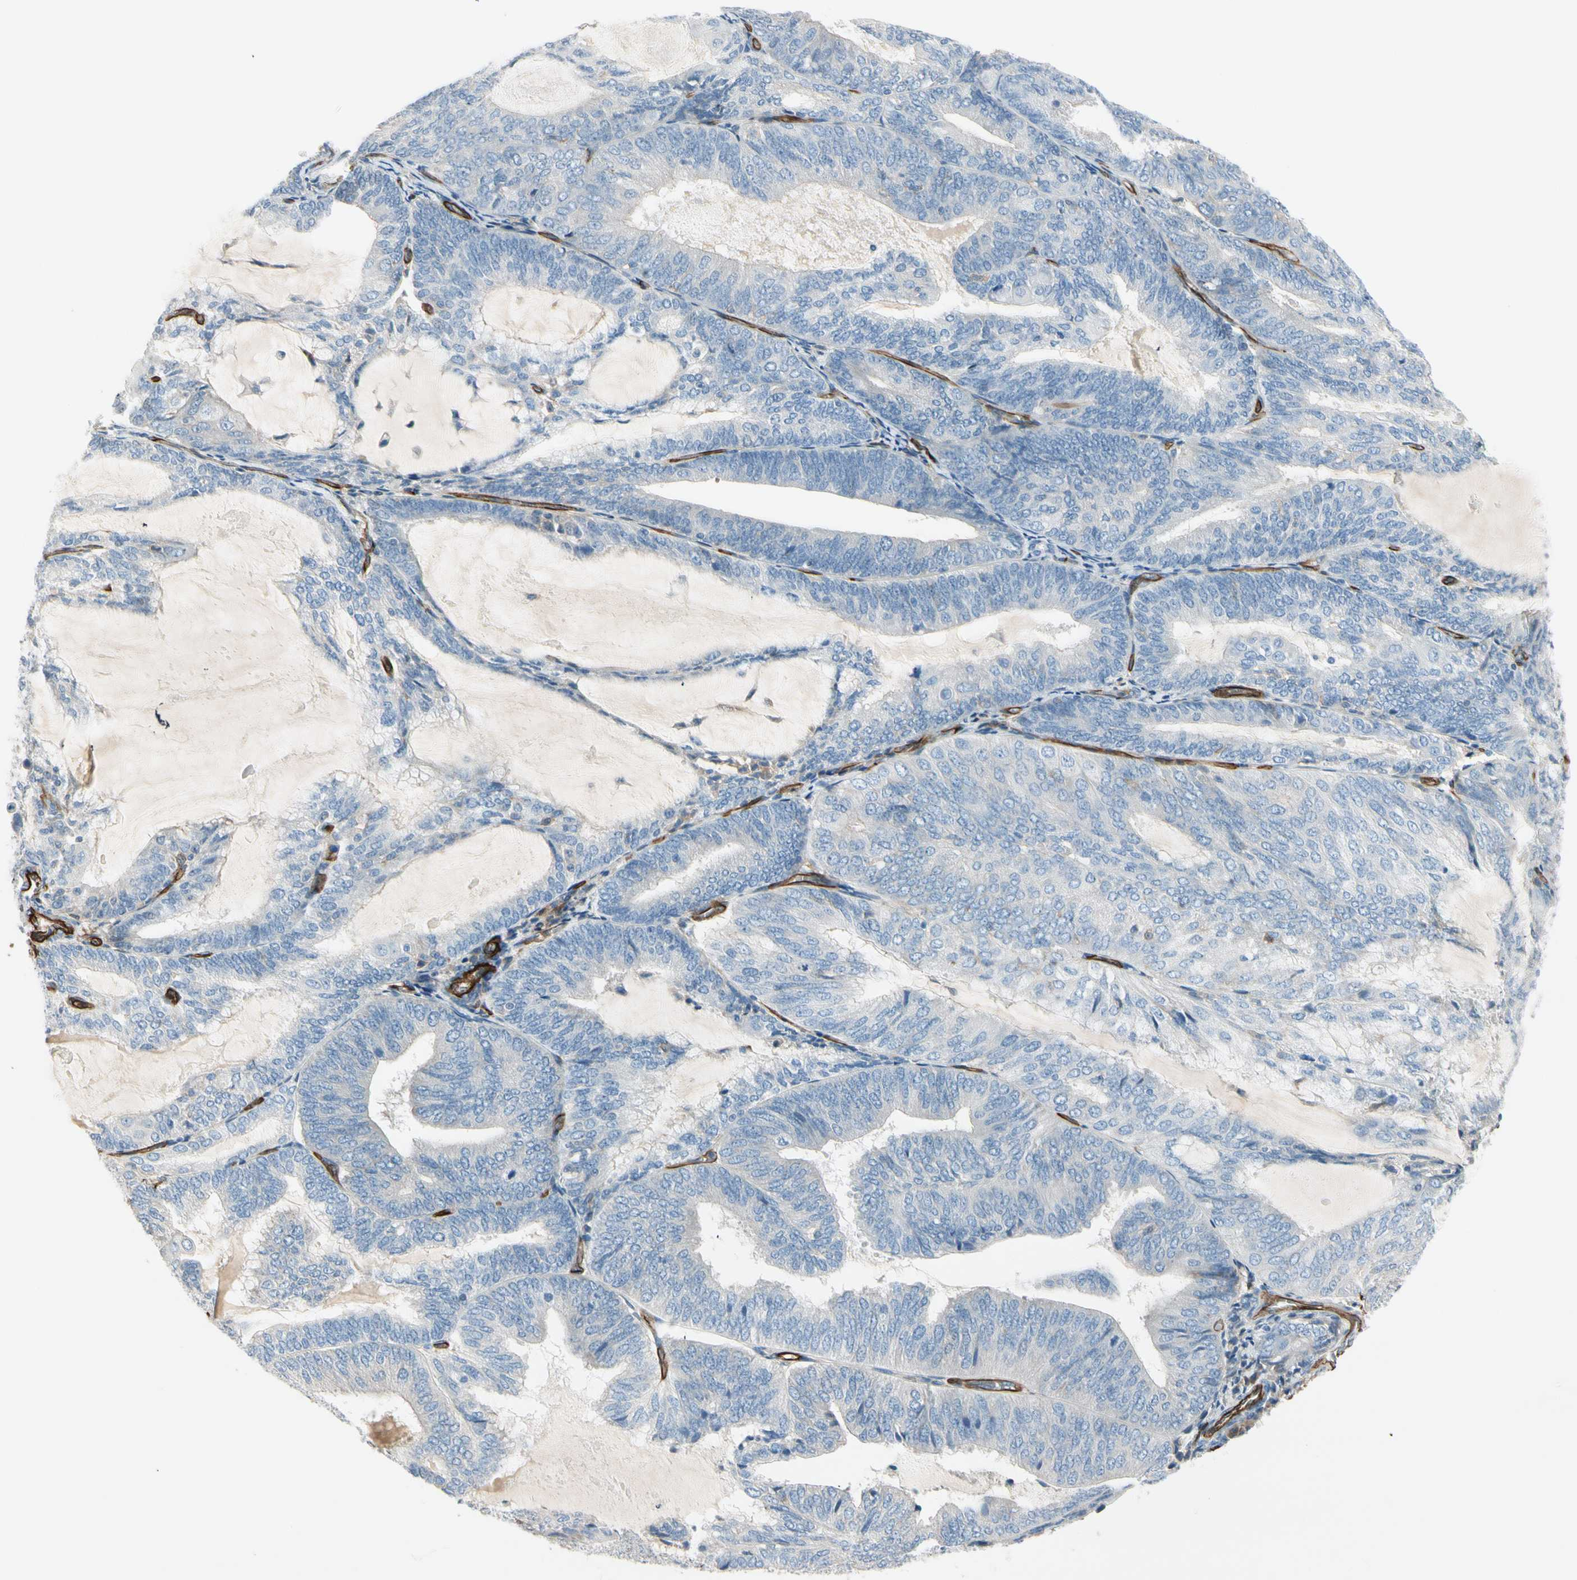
{"staining": {"intensity": "negative", "quantity": "none", "location": "none"}, "tissue": "endometrial cancer", "cell_type": "Tumor cells", "image_type": "cancer", "snomed": [{"axis": "morphology", "description": "Adenocarcinoma, NOS"}, {"axis": "topography", "description": "Endometrium"}], "caption": "Immunohistochemical staining of endometrial adenocarcinoma demonstrates no significant positivity in tumor cells.", "gene": "CD93", "patient": {"sex": "female", "age": 81}}